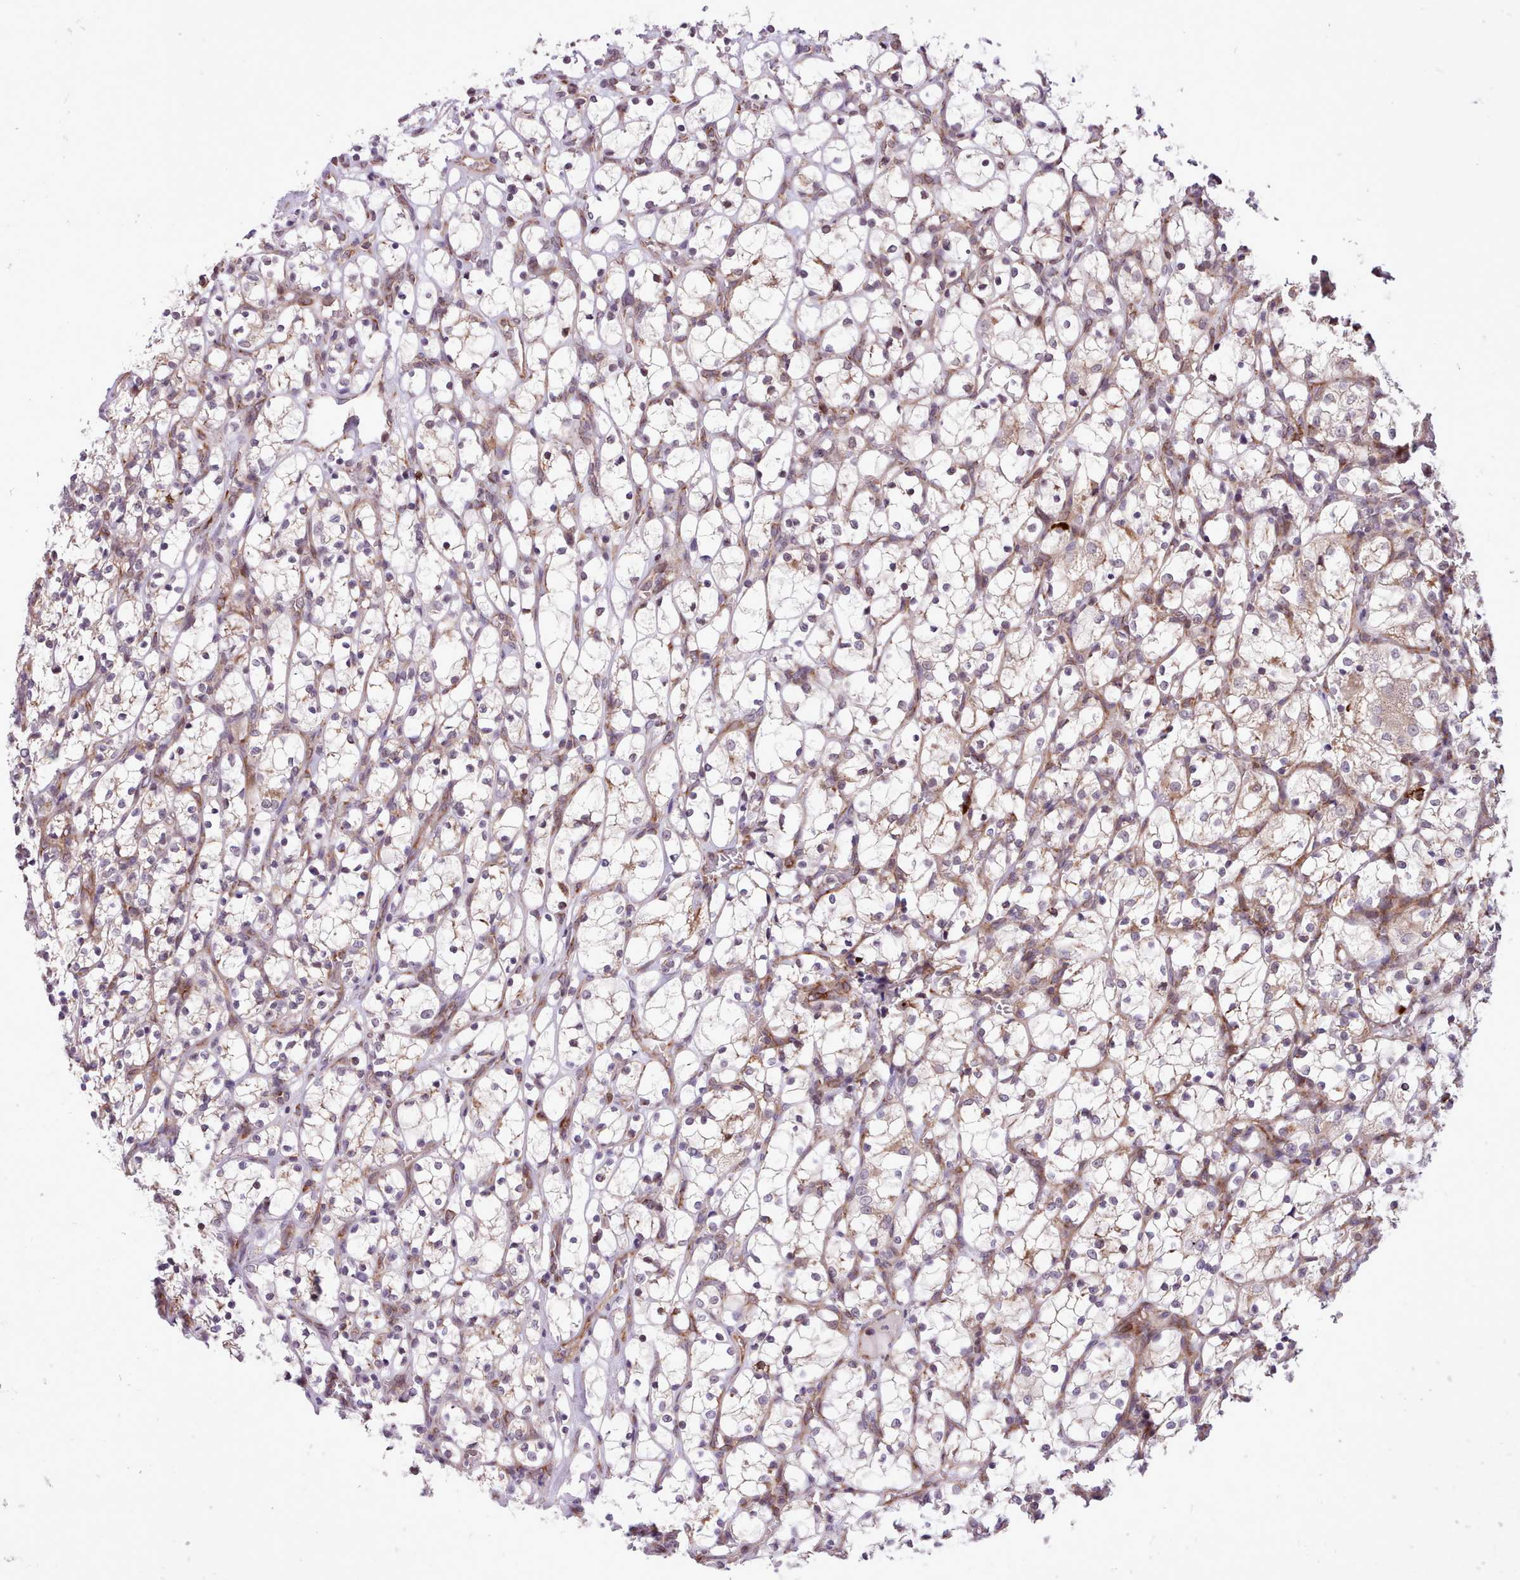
{"staining": {"intensity": "negative", "quantity": "none", "location": "none"}, "tissue": "renal cancer", "cell_type": "Tumor cells", "image_type": "cancer", "snomed": [{"axis": "morphology", "description": "Adenocarcinoma, NOS"}, {"axis": "topography", "description": "Kidney"}], "caption": "Immunohistochemistry (IHC) of human adenocarcinoma (renal) reveals no expression in tumor cells.", "gene": "TTLL3", "patient": {"sex": "female", "age": 69}}